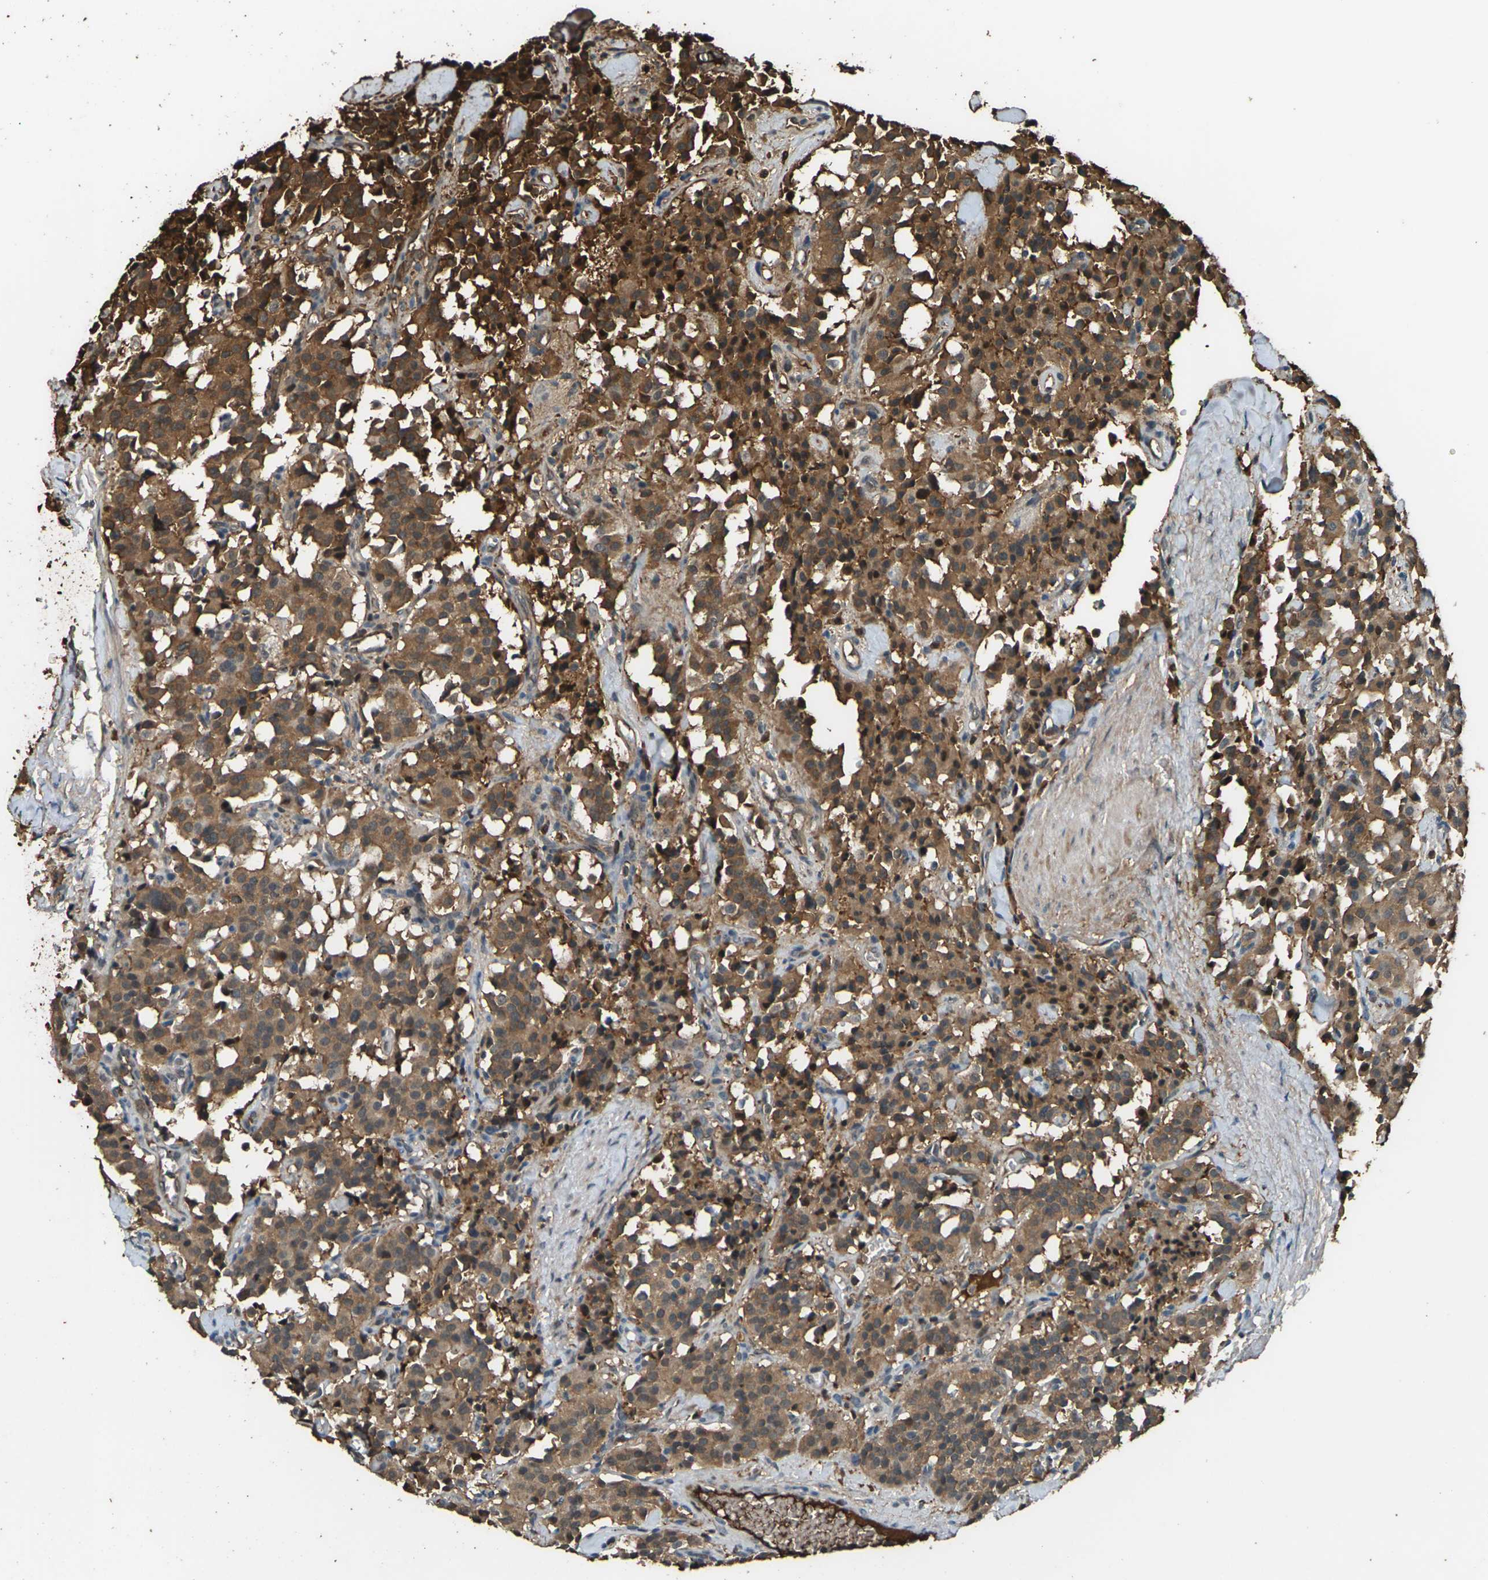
{"staining": {"intensity": "strong", "quantity": ">75%", "location": "cytoplasmic/membranous,nuclear"}, "tissue": "carcinoid", "cell_type": "Tumor cells", "image_type": "cancer", "snomed": [{"axis": "morphology", "description": "Carcinoid, malignant, NOS"}, {"axis": "topography", "description": "Lung"}], "caption": "Protein staining of malignant carcinoid tissue exhibits strong cytoplasmic/membranous and nuclear positivity in about >75% of tumor cells.", "gene": "CYP1B1", "patient": {"sex": "male", "age": 30}}